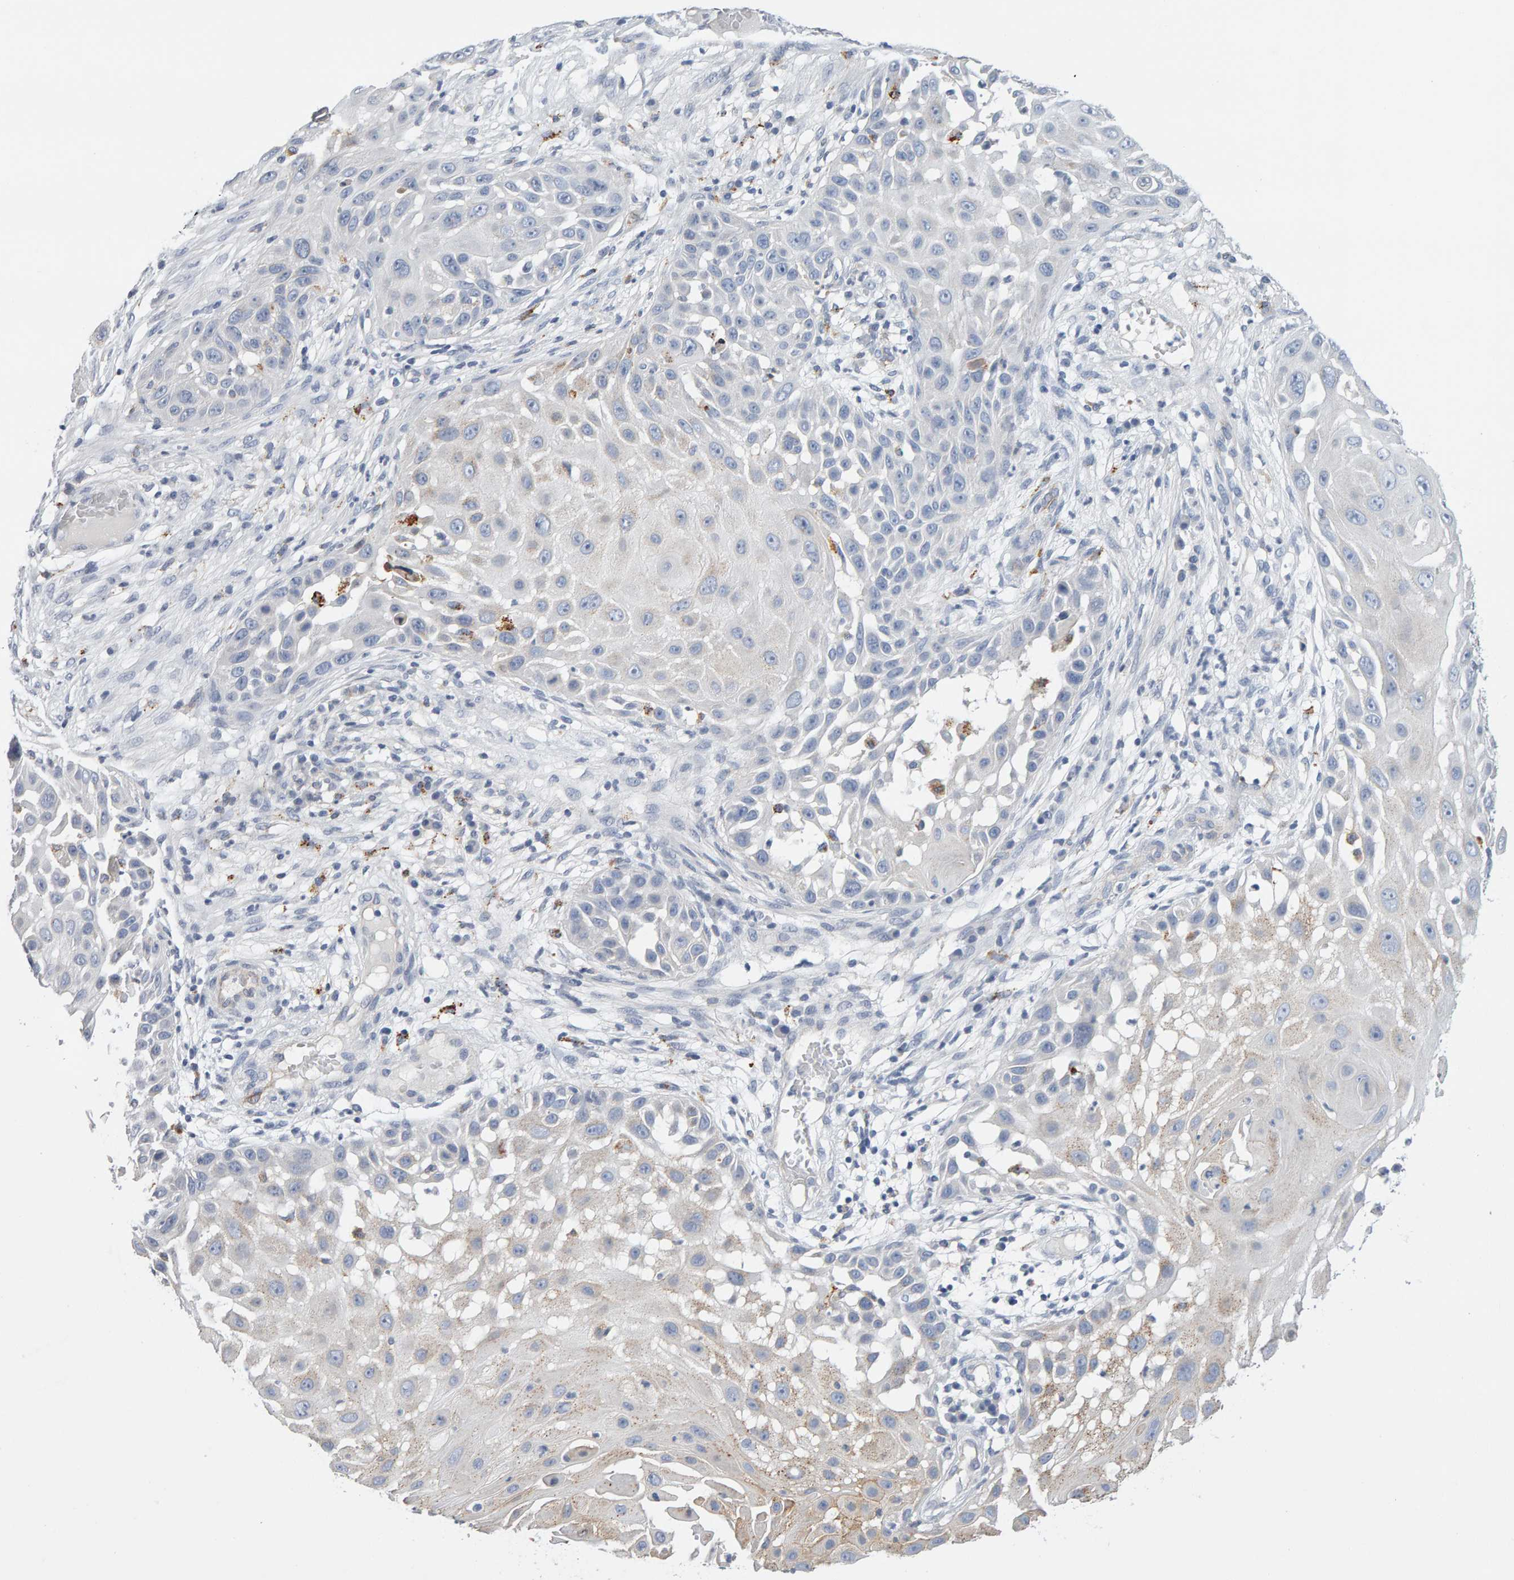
{"staining": {"intensity": "negative", "quantity": "none", "location": "none"}, "tissue": "skin cancer", "cell_type": "Tumor cells", "image_type": "cancer", "snomed": [{"axis": "morphology", "description": "Squamous cell carcinoma, NOS"}, {"axis": "topography", "description": "Skin"}], "caption": "Immunohistochemistry photomicrograph of neoplastic tissue: skin cancer stained with DAB reveals no significant protein expression in tumor cells.", "gene": "METRNL", "patient": {"sex": "female", "age": 44}}